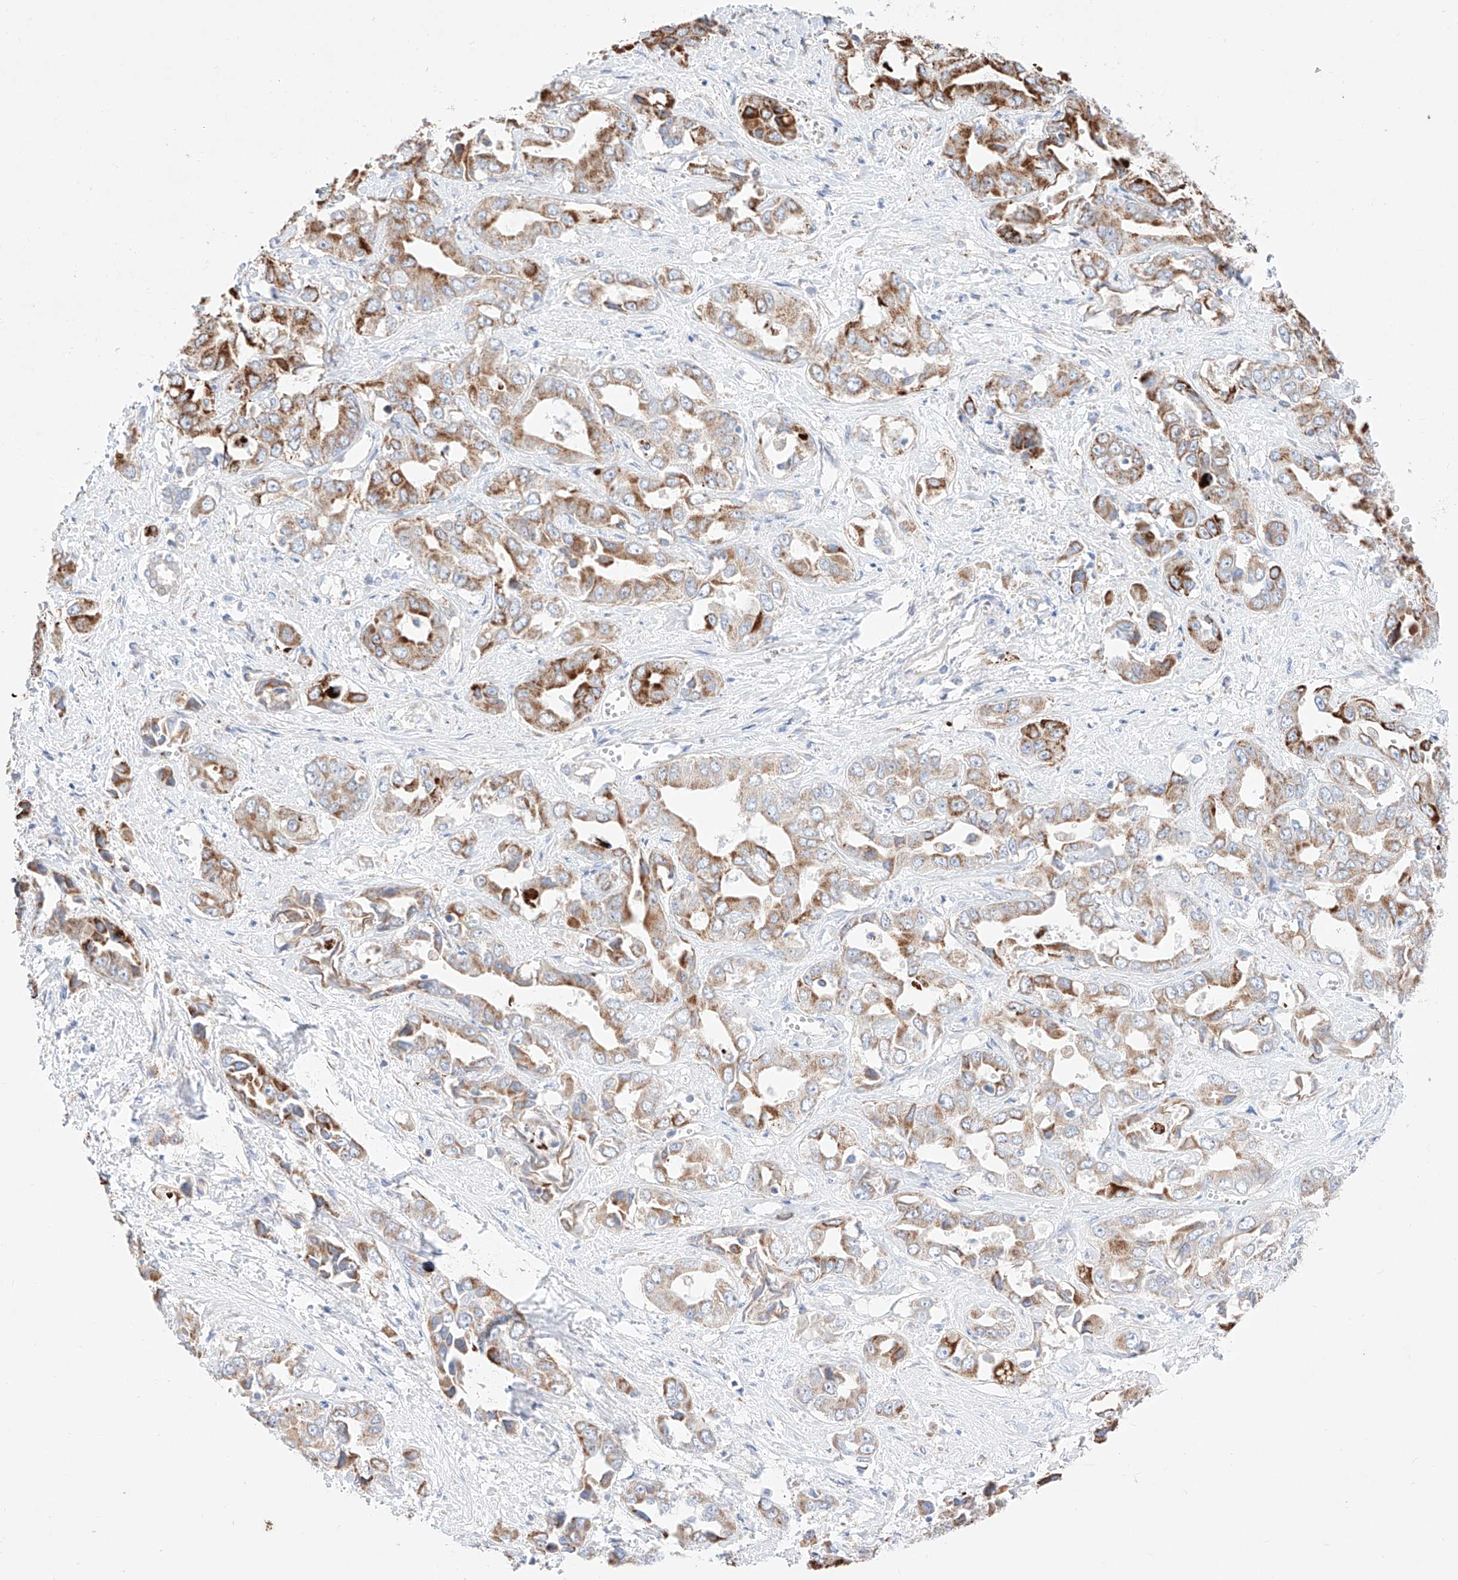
{"staining": {"intensity": "strong", "quantity": "25%-75%", "location": "cytoplasmic/membranous"}, "tissue": "liver cancer", "cell_type": "Tumor cells", "image_type": "cancer", "snomed": [{"axis": "morphology", "description": "Cholangiocarcinoma"}, {"axis": "topography", "description": "Liver"}], "caption": "An IHC image of neoplastic tissue is shown. Protein staining in brown shows strong cytoplasmic/membranous positivity in liver cancer within tumor cells.", "gene": "KTI12", "patient": {"sex": "female", "age": 52}}